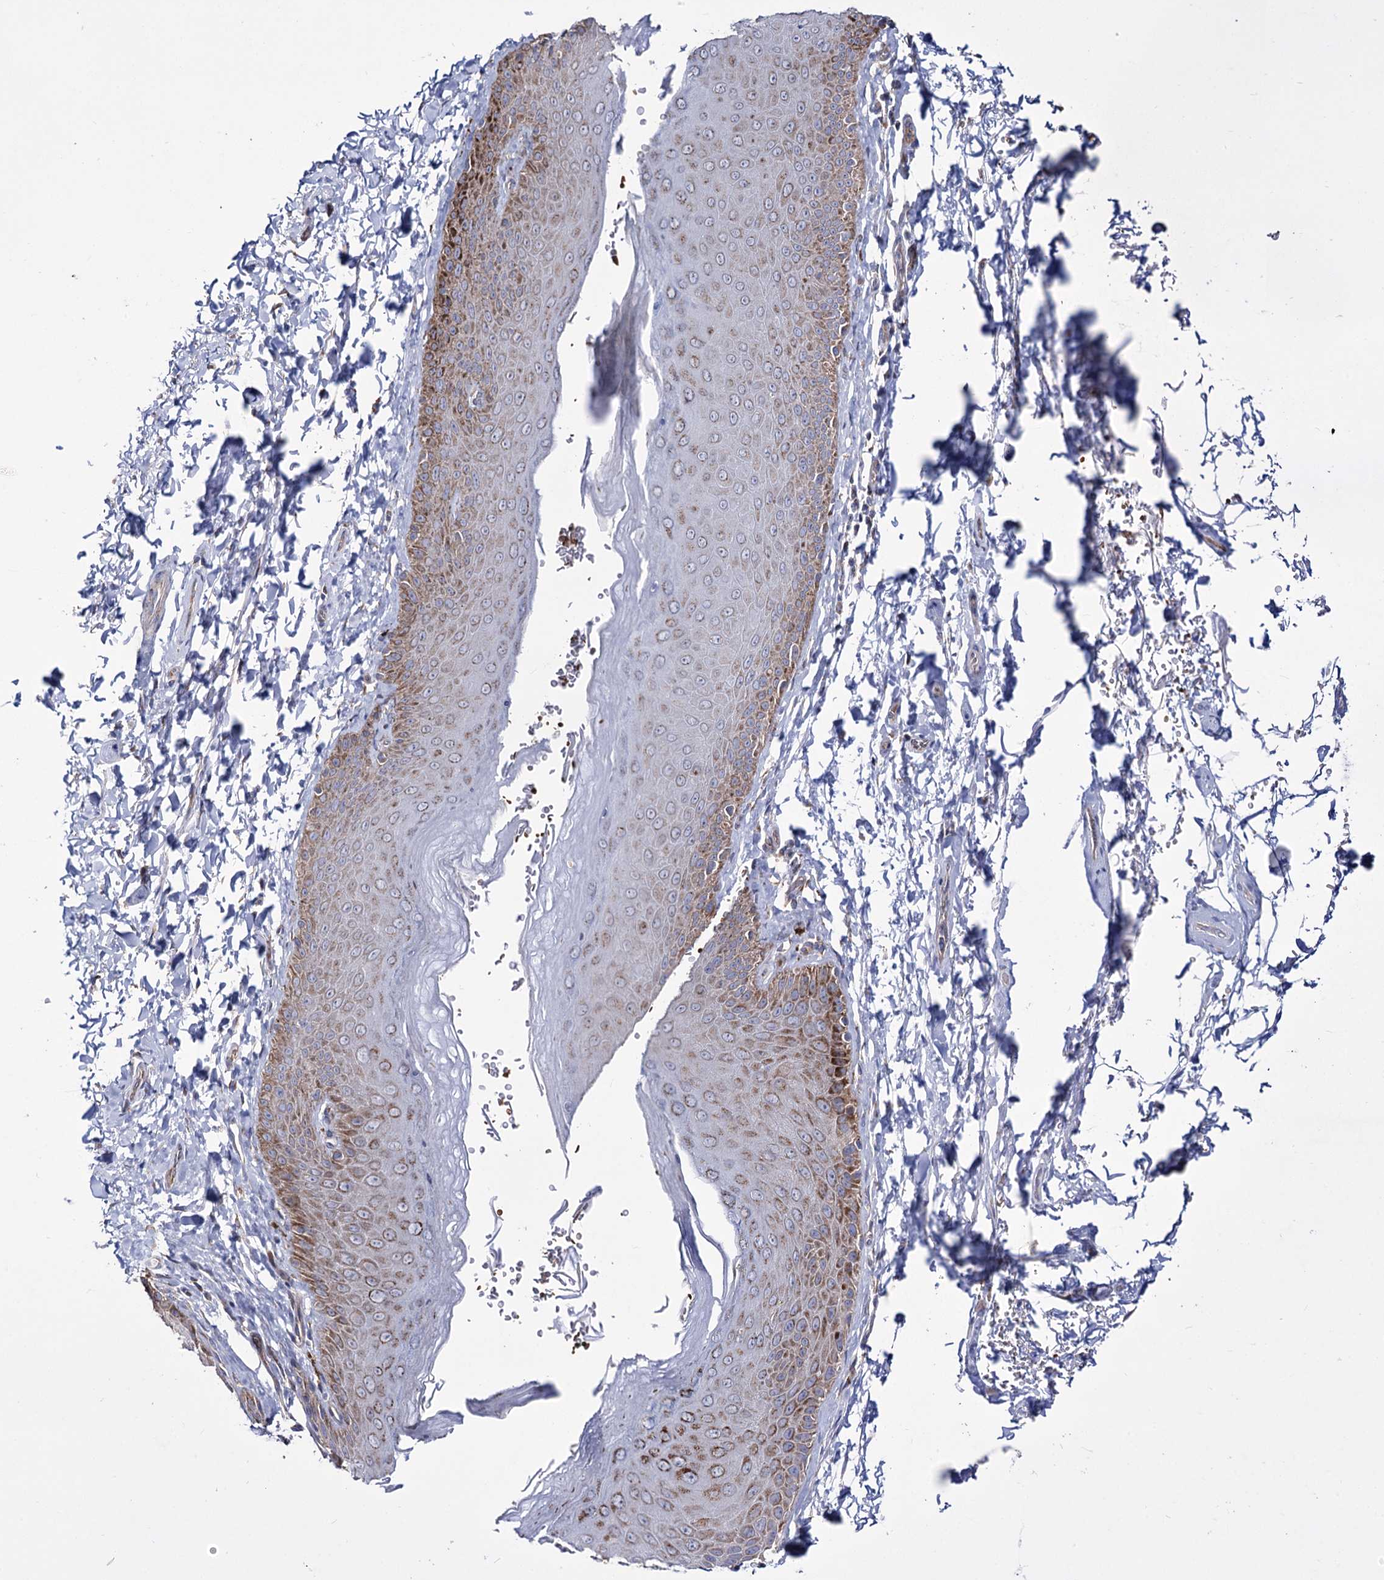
{"staining": {"intensity": "moderate", "quantity": "25%-75%", "location": "cytoplasmic/membranous"}, "tissue": "skin", "cell_type": "Epidermal cells", "image_type": "normal", "snomed": [{"axis": "morphology", "description": "Normal tissue, NOS"}, {"axis": "topography", "description": "Anal"}], "caption": "DAB immunohistochemical staining of unremarkable skin exhibits moderate cytoplasmic/membranous protein expression in about 25%-75% of epidermal cells. (Stains: DAB in brown, nuclei in blue, Microscopy: brightfield microscopy at high magnification).", "gene": "OSBPL5", "patient": {"sex": "male", "age": 44}}